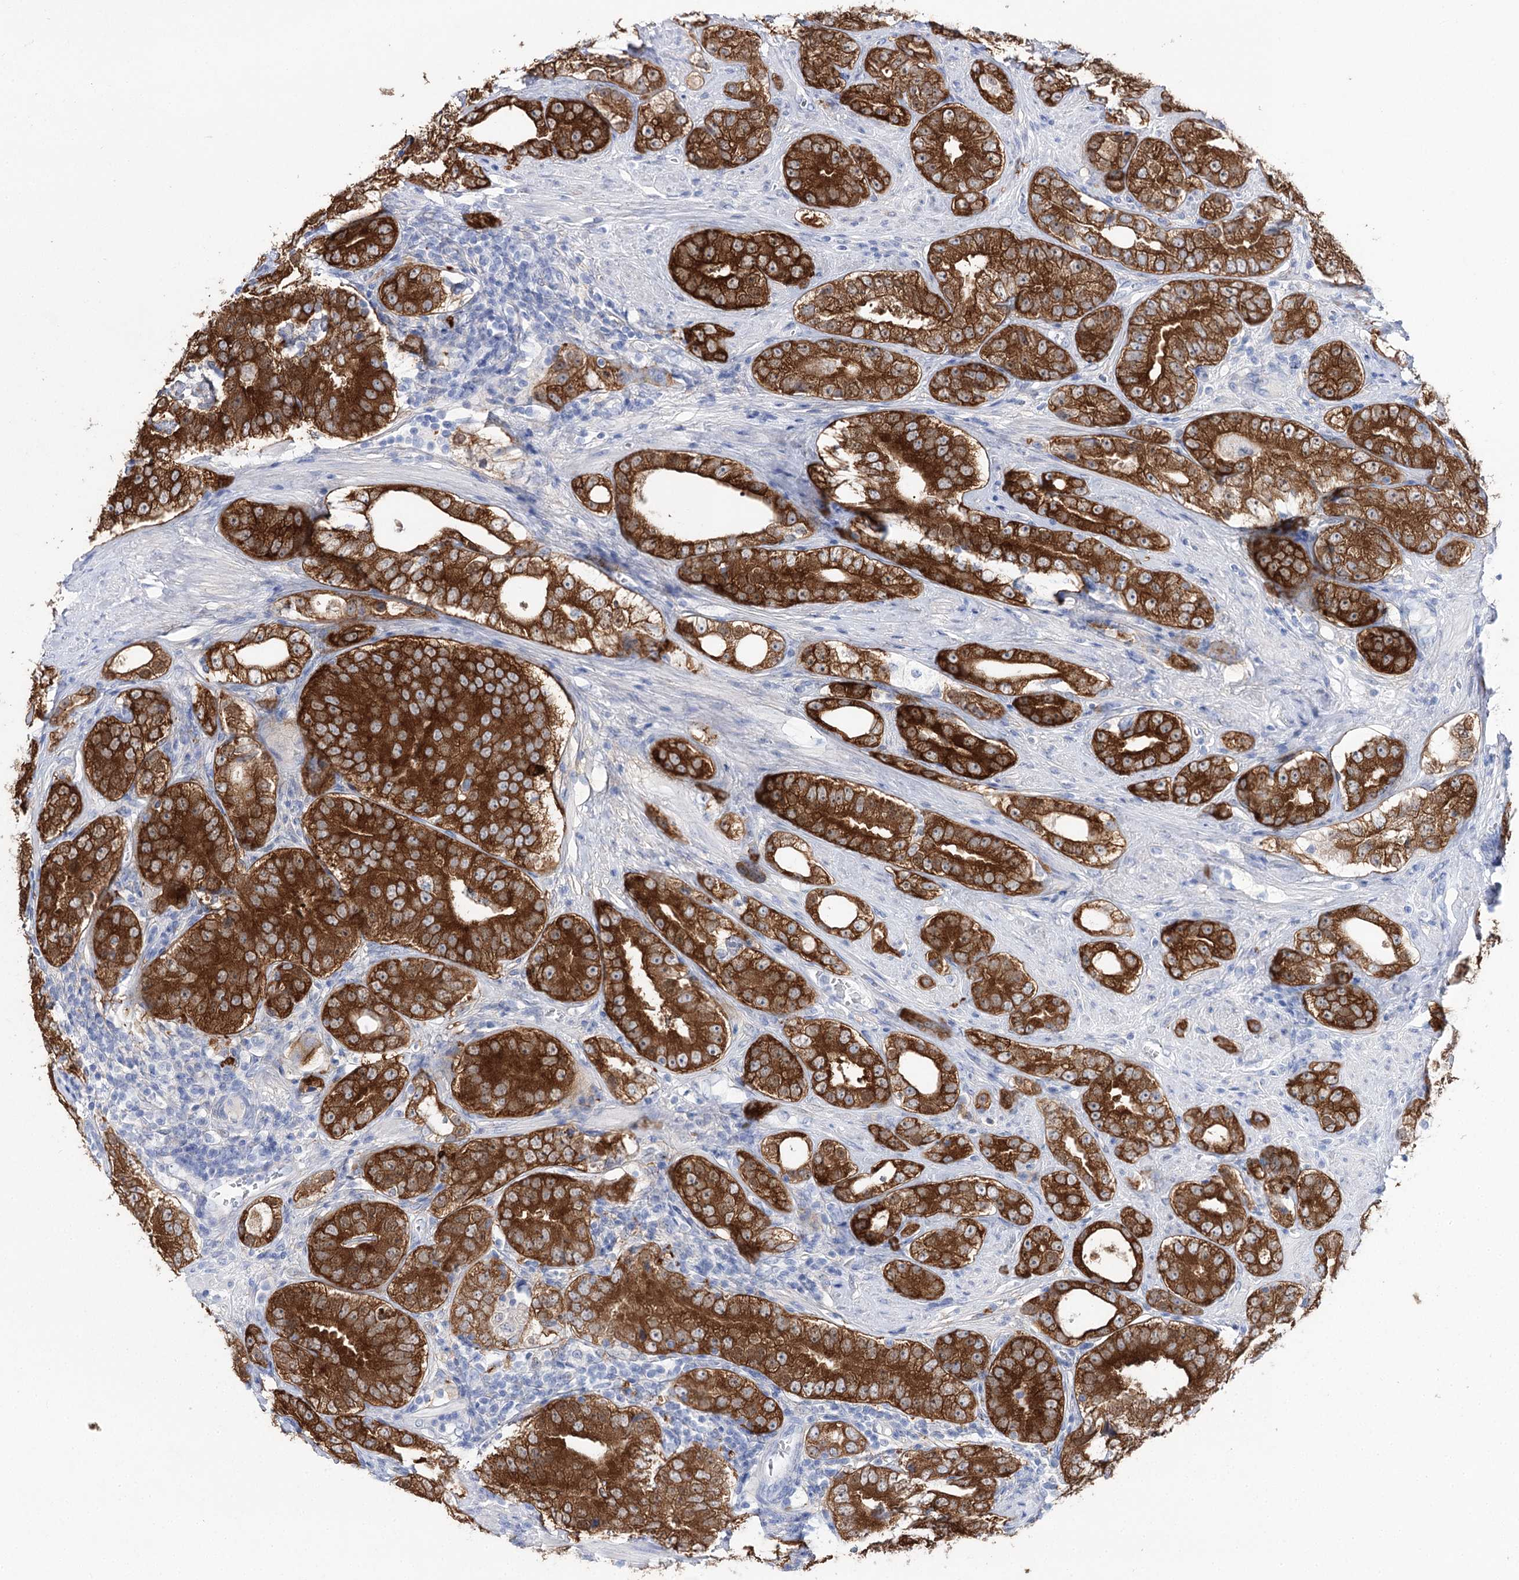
{"staining": {"intensity": "strong", "quantity": ">75%", "location": "cytoplasmic/membranous"}, "tissue": "prostate cancer", "cell_type": "Tumor cells", "image_type": "cancer", "snomed": [{"axis": "morphology", "description": "Adenocarcinoma, High grade"}, {"axis": "topography", "description": "Prostate"}], "caption": "About >75% of tumor cells in high-grade adenocarcinoma (prostate) exhibit strong cytoplasmic/membranous protein positivity as visualized by brown immunohistochemical staining.", "gene": "UGDH", "patient": {"sex": "male", "age": 56}}